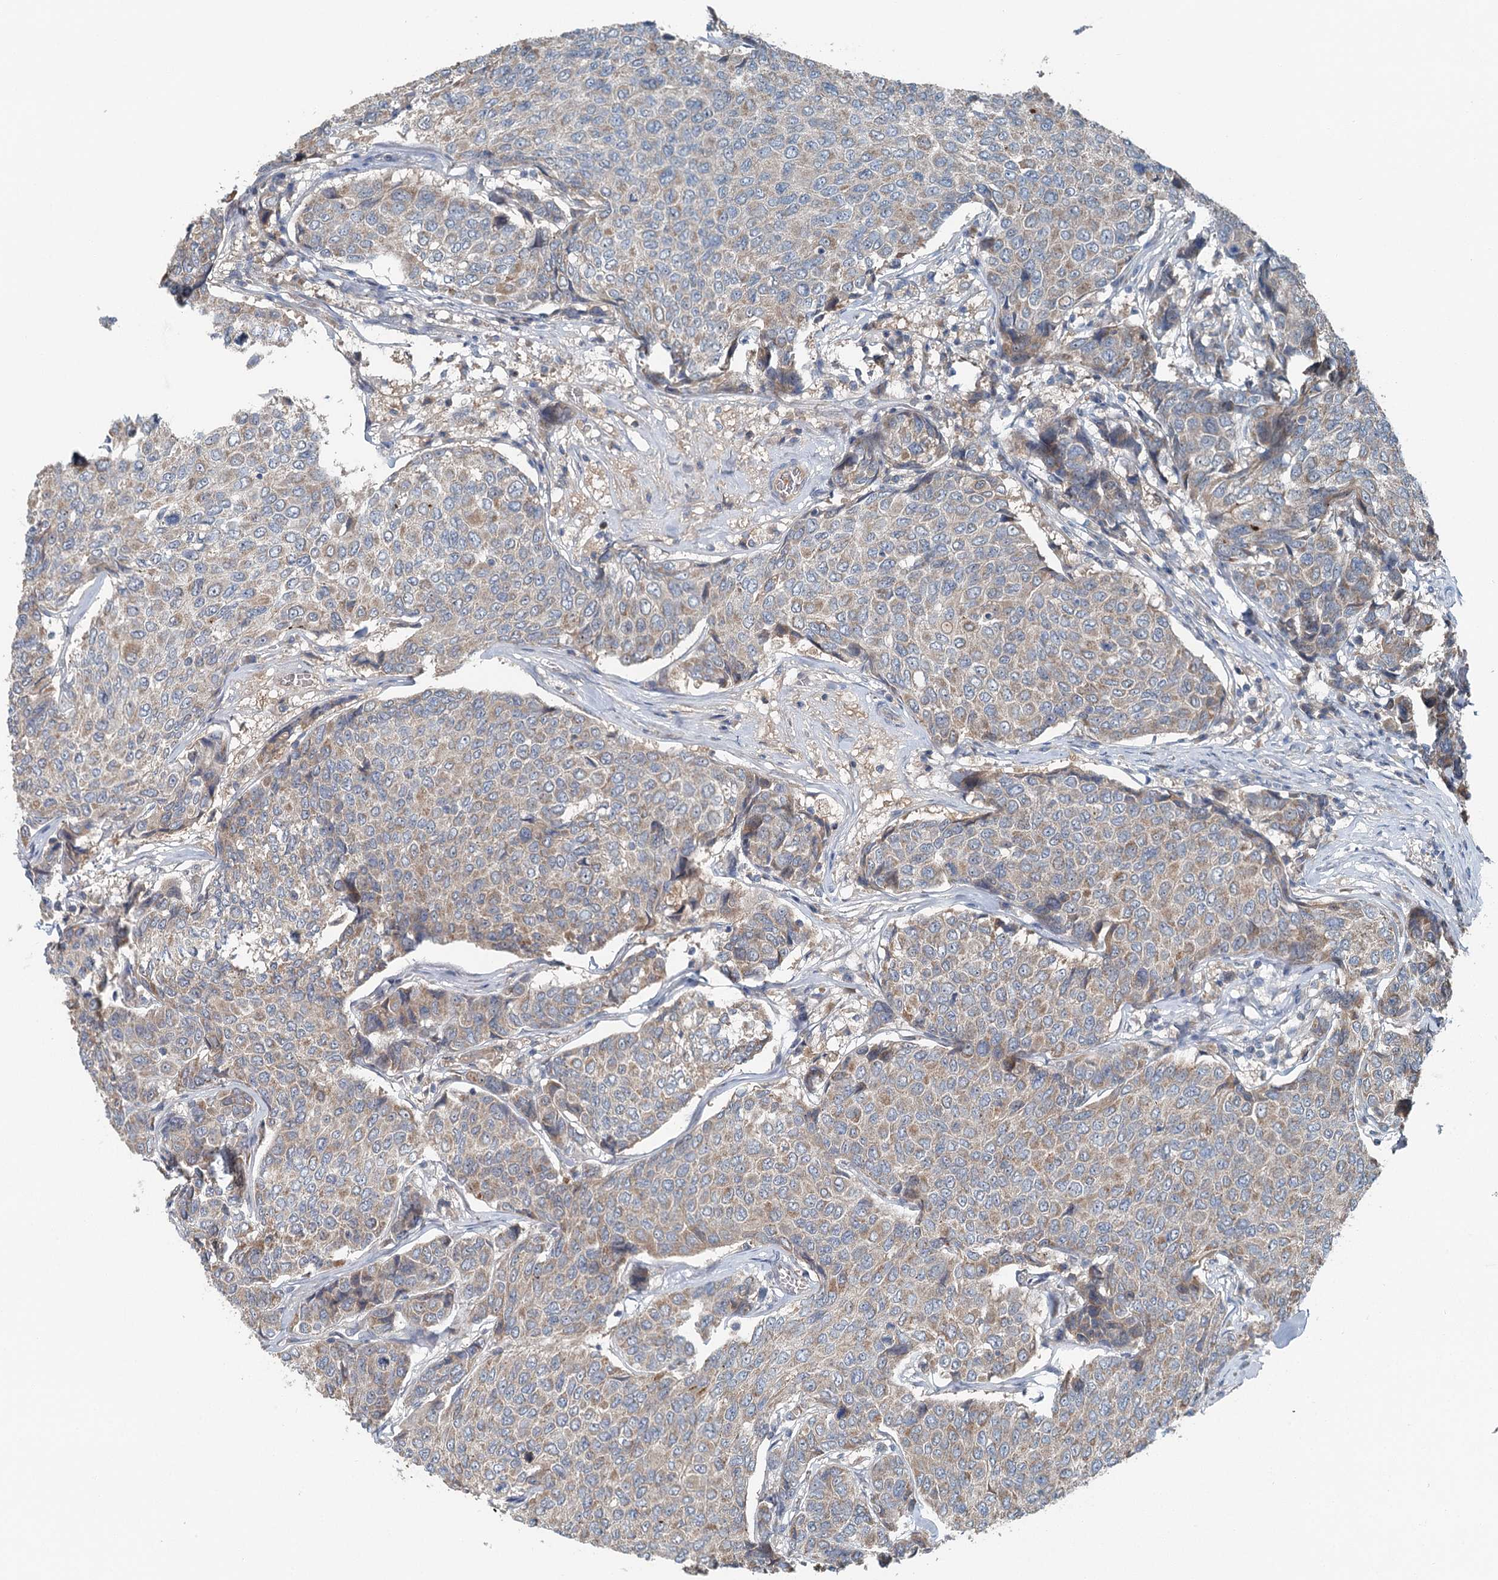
{"staining": {"intensity": "weak", "quantity": "<25%", "location": "cytoplasmic/membranous"}, "tissue": "breast cancer", "cell_type": "Tumor cells", "image_type": "cancer", "snomed": [{"axis": "morphology", "description": "Duct carcinoma"}, {"axis": "topography", "description": "Breast"}], "caption": "Photomicrograph shows no significant protein staining in tumor cells of breast cancer. Nuclei are stained in blue.", "gene": "CHCHD5", "patient": {"sex": "female", "age": 55}}